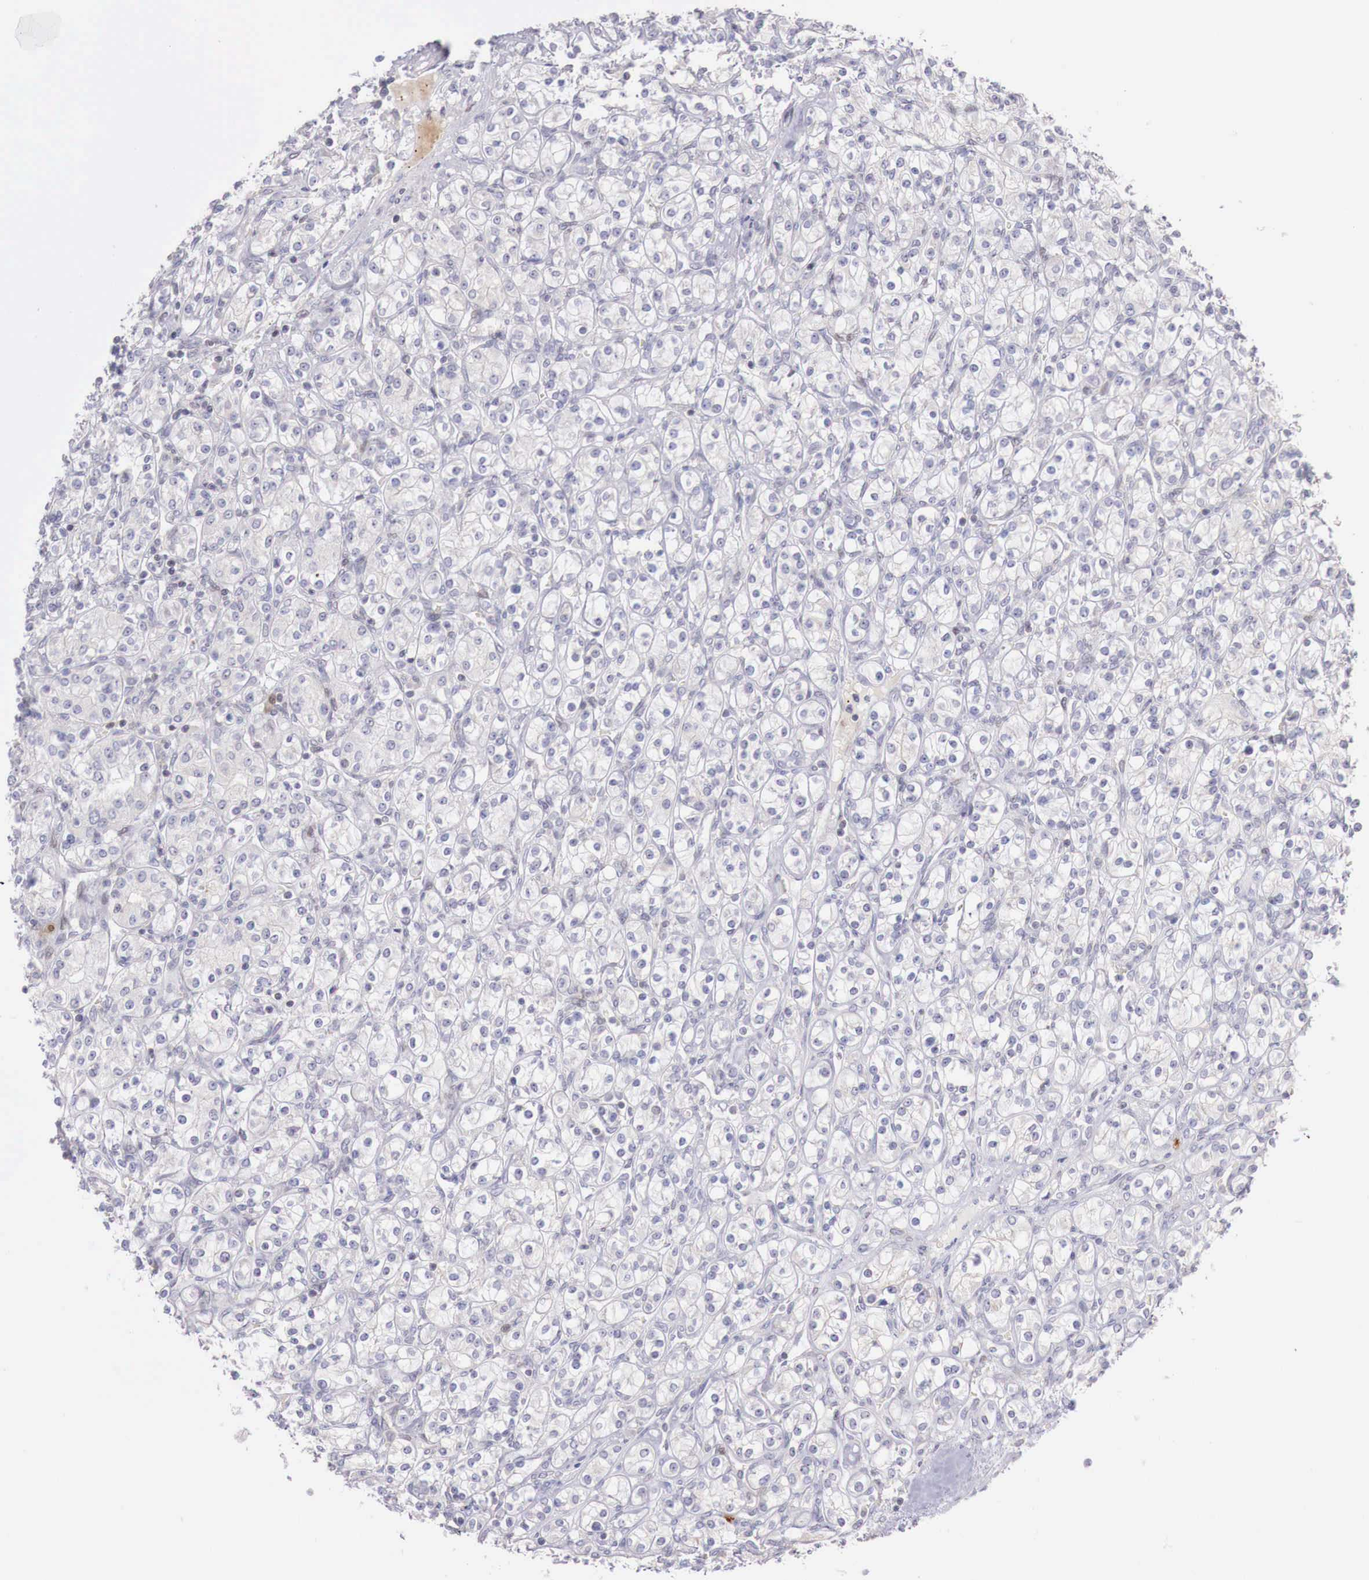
{"staining": {"intensity": "negative", "quantity": "none", "location": "none"}, "tissue": "renal cancer", "cell_type": "Tumor cells", "image_type": "cancer", "snomed": [{"axis": "morphology", "description": "Adenocarcinoma, NOS"}, {"axis": "topography", "description": "Kidney"}], "caption": "Immunohistochemistry of adenocarcinoma (renal) demonstrates no expression in tumor cells.", "gene": "CLCN5", "patient": {"sex": "male", "age": 77}}